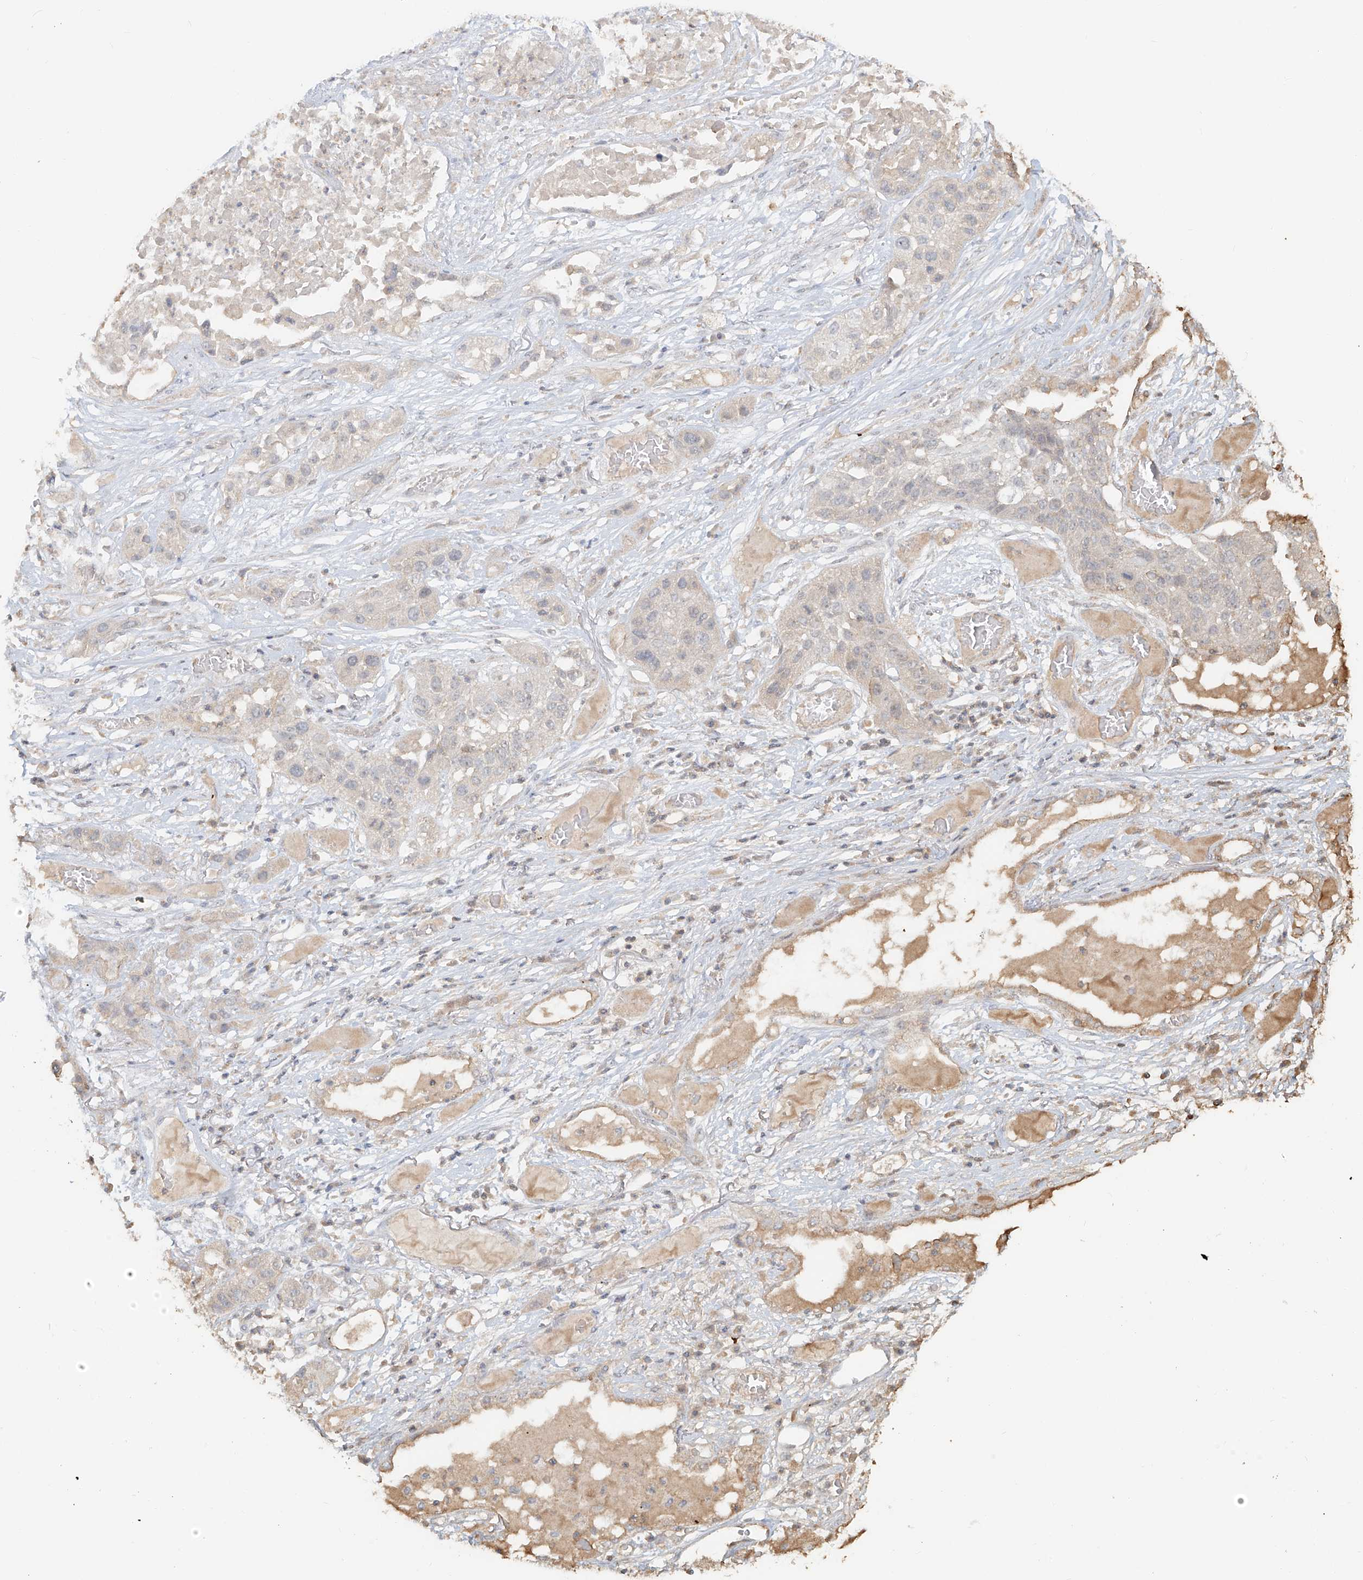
{"staining": {"intensity": "negative", "quantity": "none", "location": "none"}, "tissue": "lung cancer", "cell_type": "Tumor cells", "image_type": "cancer", "snomed": [{"axis": "morphology", "description": "Squamous cell carcinoma, NOS"}, {"axis": "topography", "description": "Lung"}], "caption": "Tumor cells show no significant protein staining in lung squamous cell carcinoma.", "gene": "NPHS1", "patient": {"sex": "male", "age": 71}}